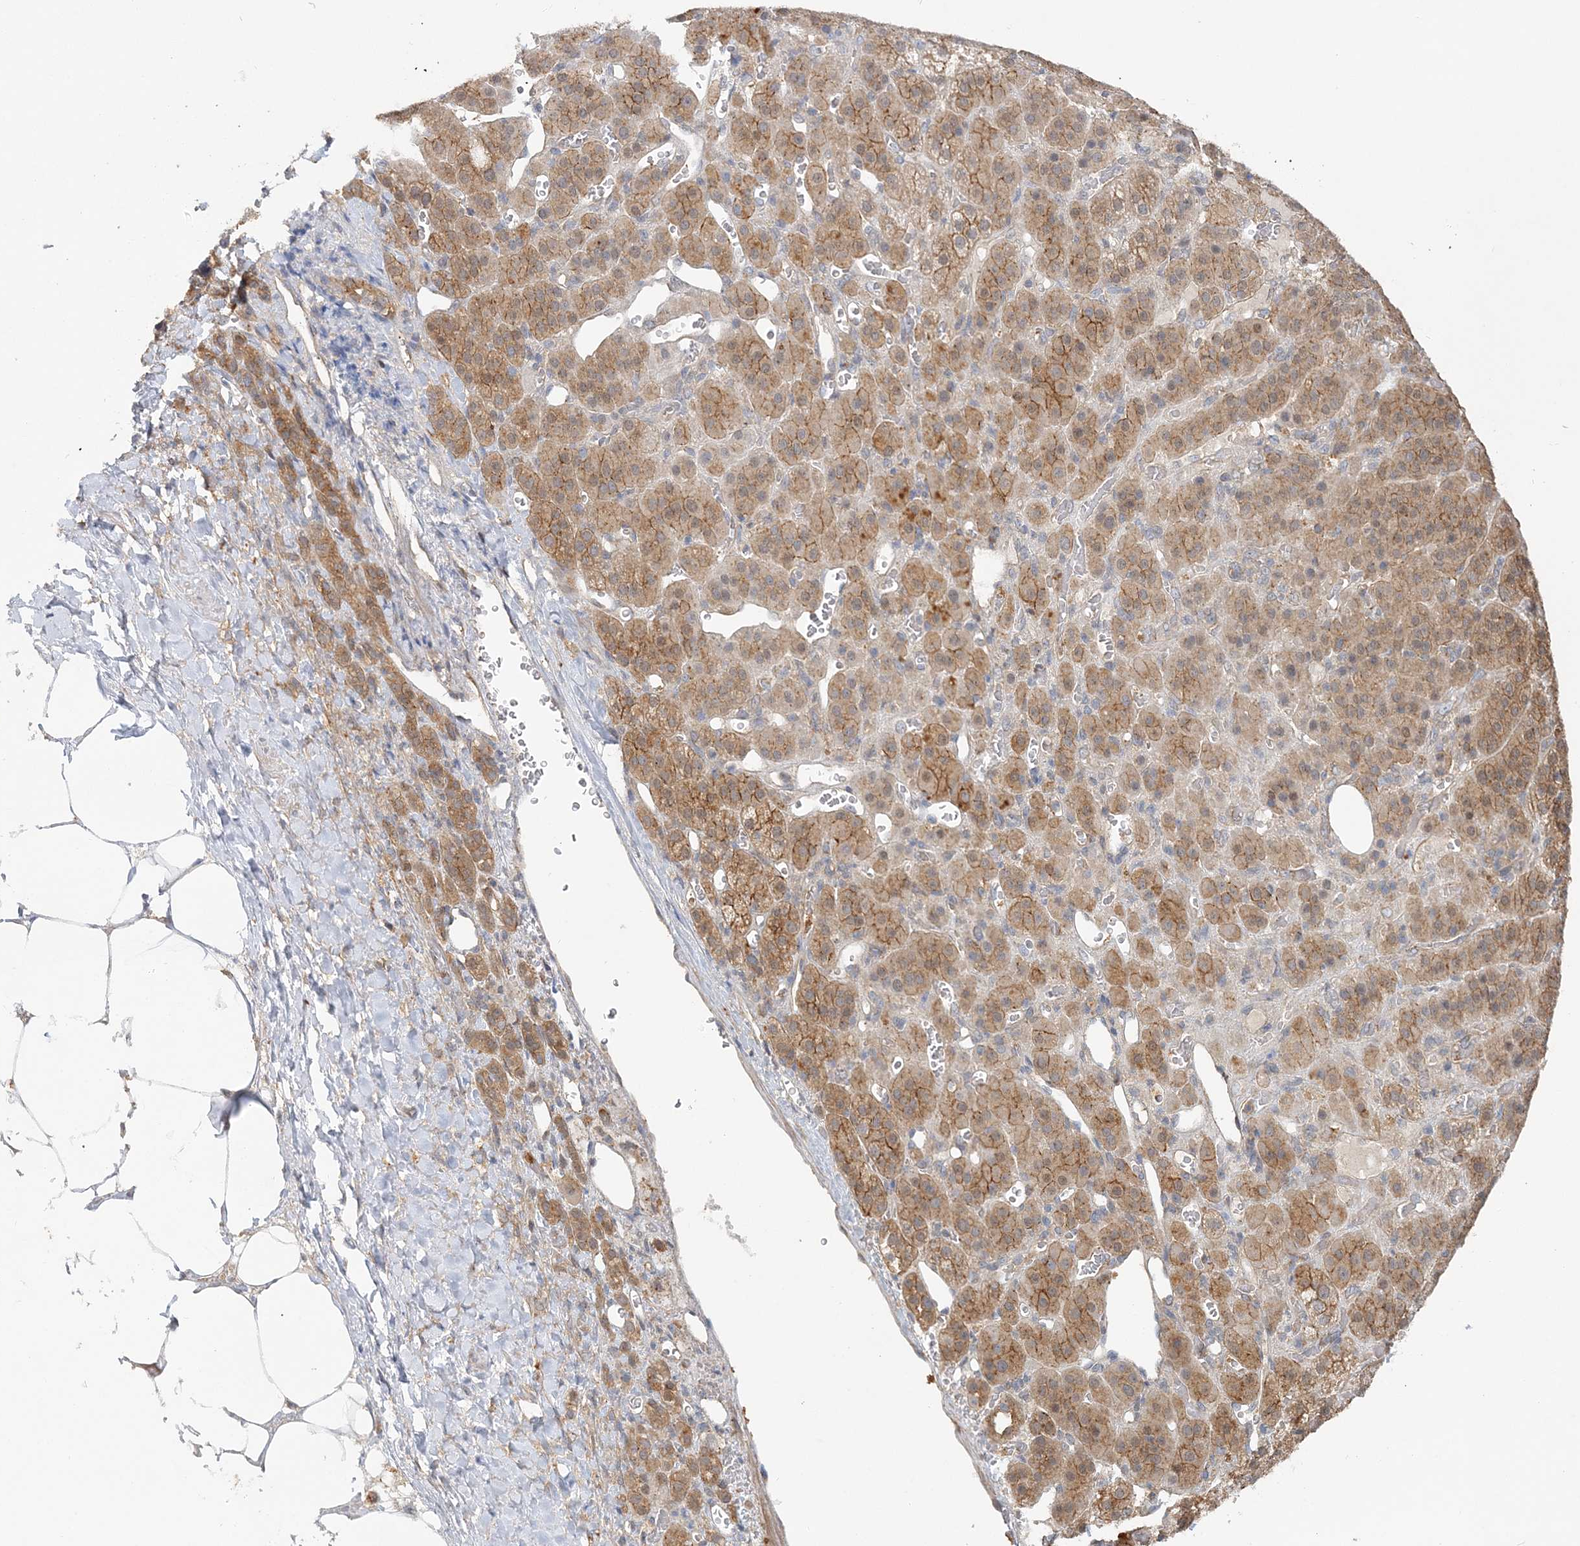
{"staining": {"intensity": "moderate", "quantity": ">75%", "location": "cytoplasmic/membranous"}, "tissue": "adrenal gland", "cell_type": "Glandular cells", "image_type": "normal", "snomed": [{"axis": "morphology", "description": "Normal tissue, NOS"}, {"axis": "topography", "description": "Adrenal gland"}], "caption": "Glandular cells reveal moderate cytoplasmic/membranous positivity in about >75% of cells in benign adrenal gland.", "gene": "MAT2B", "patient": {"sex": "male", "age": 57}}